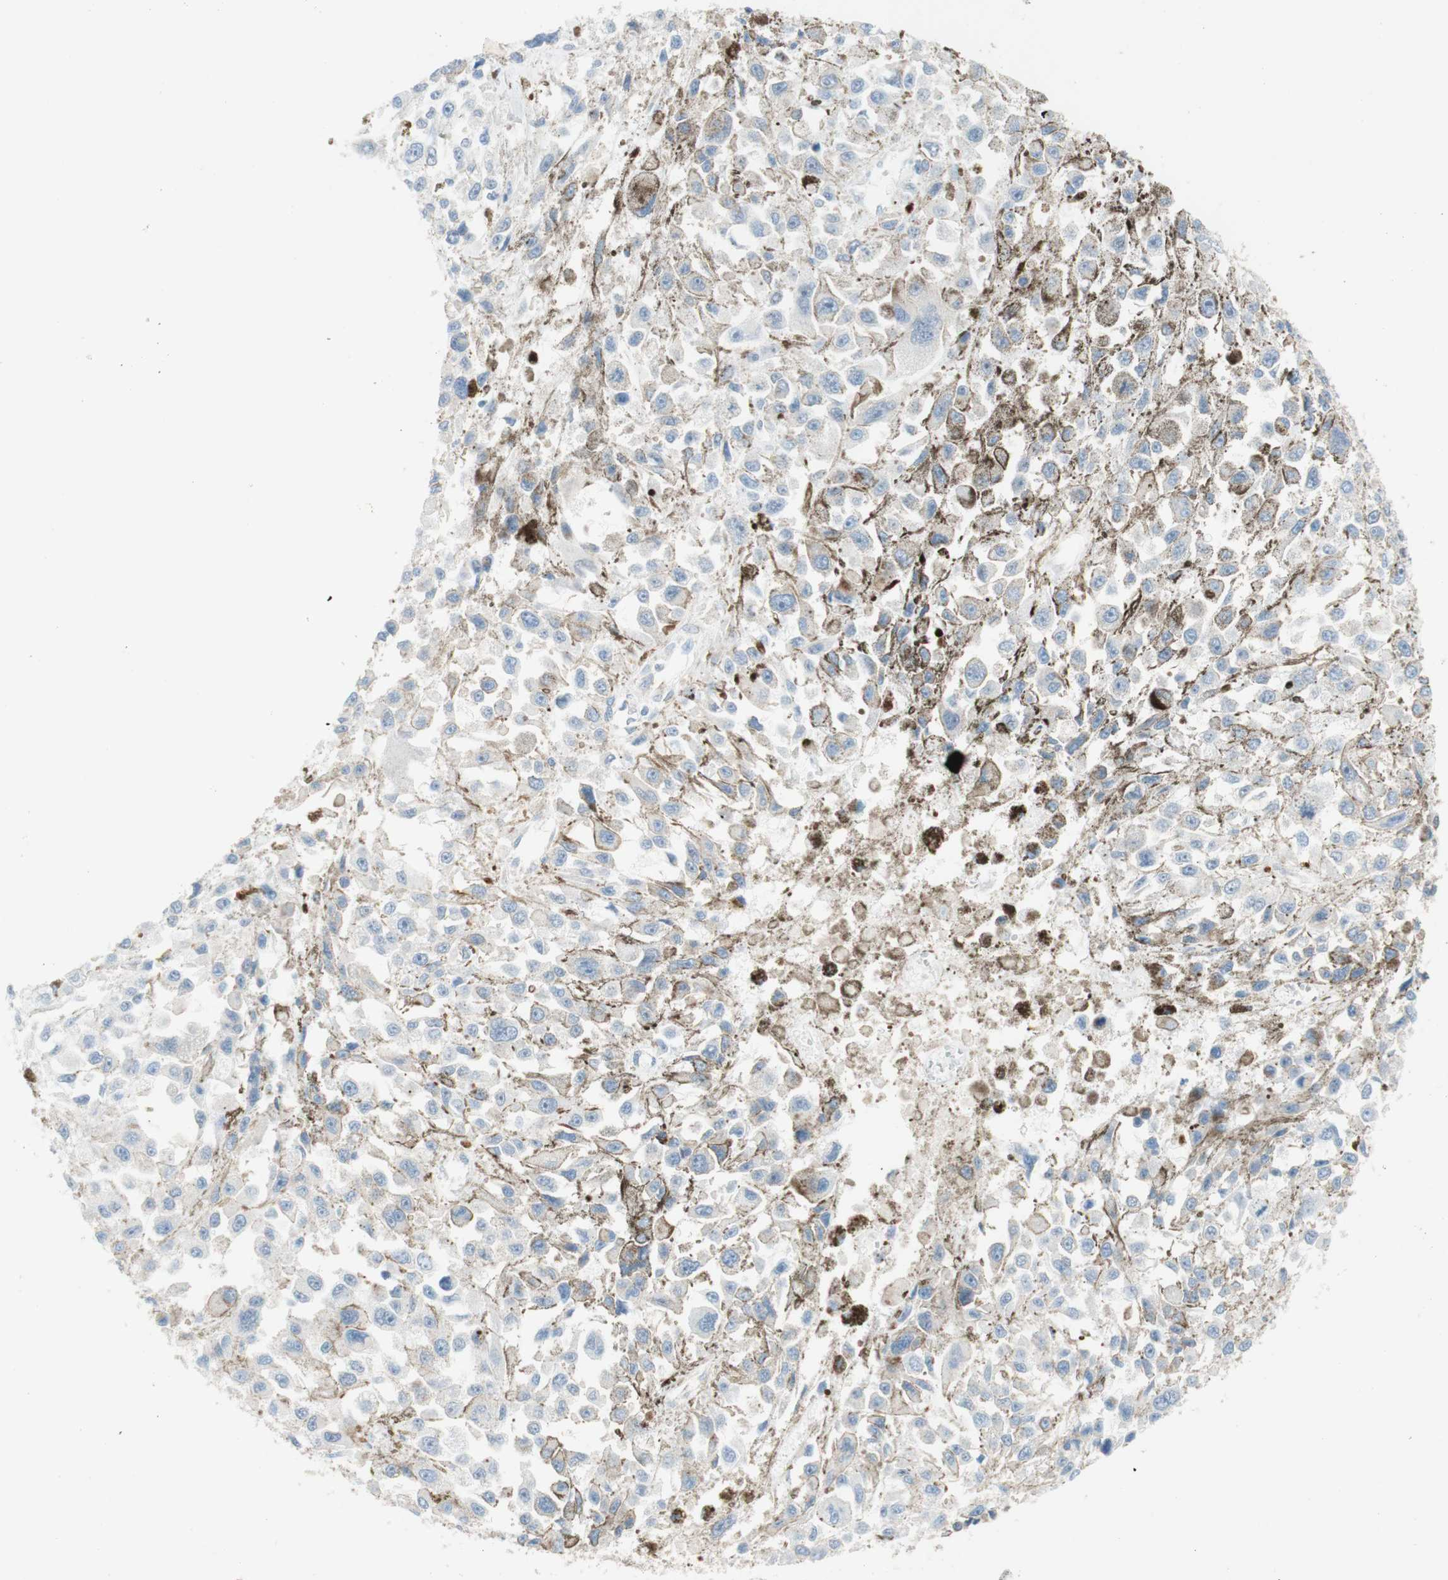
{"staining": {"intensity": "weak", "quantity": ">75%", "location": "cytoplasmic/membranous"}, "tissue": "melanoma", "cell_type": "Tumor cells", "image_type": "cancer", "snomed": [{"axis": "morphology", "description": "Malignant melanoma, Metastatic site"}, {"axis": "topography", "description": "Lymph node"}], "caption": "There is low levels of weak cytoplasmic/membranous staining in tumor cells of melanoma, as demonstrated by immunohistochemical staining (brown color).", "gene": "POU2AF1", "patient": {"sex": "male", "age": 59}}